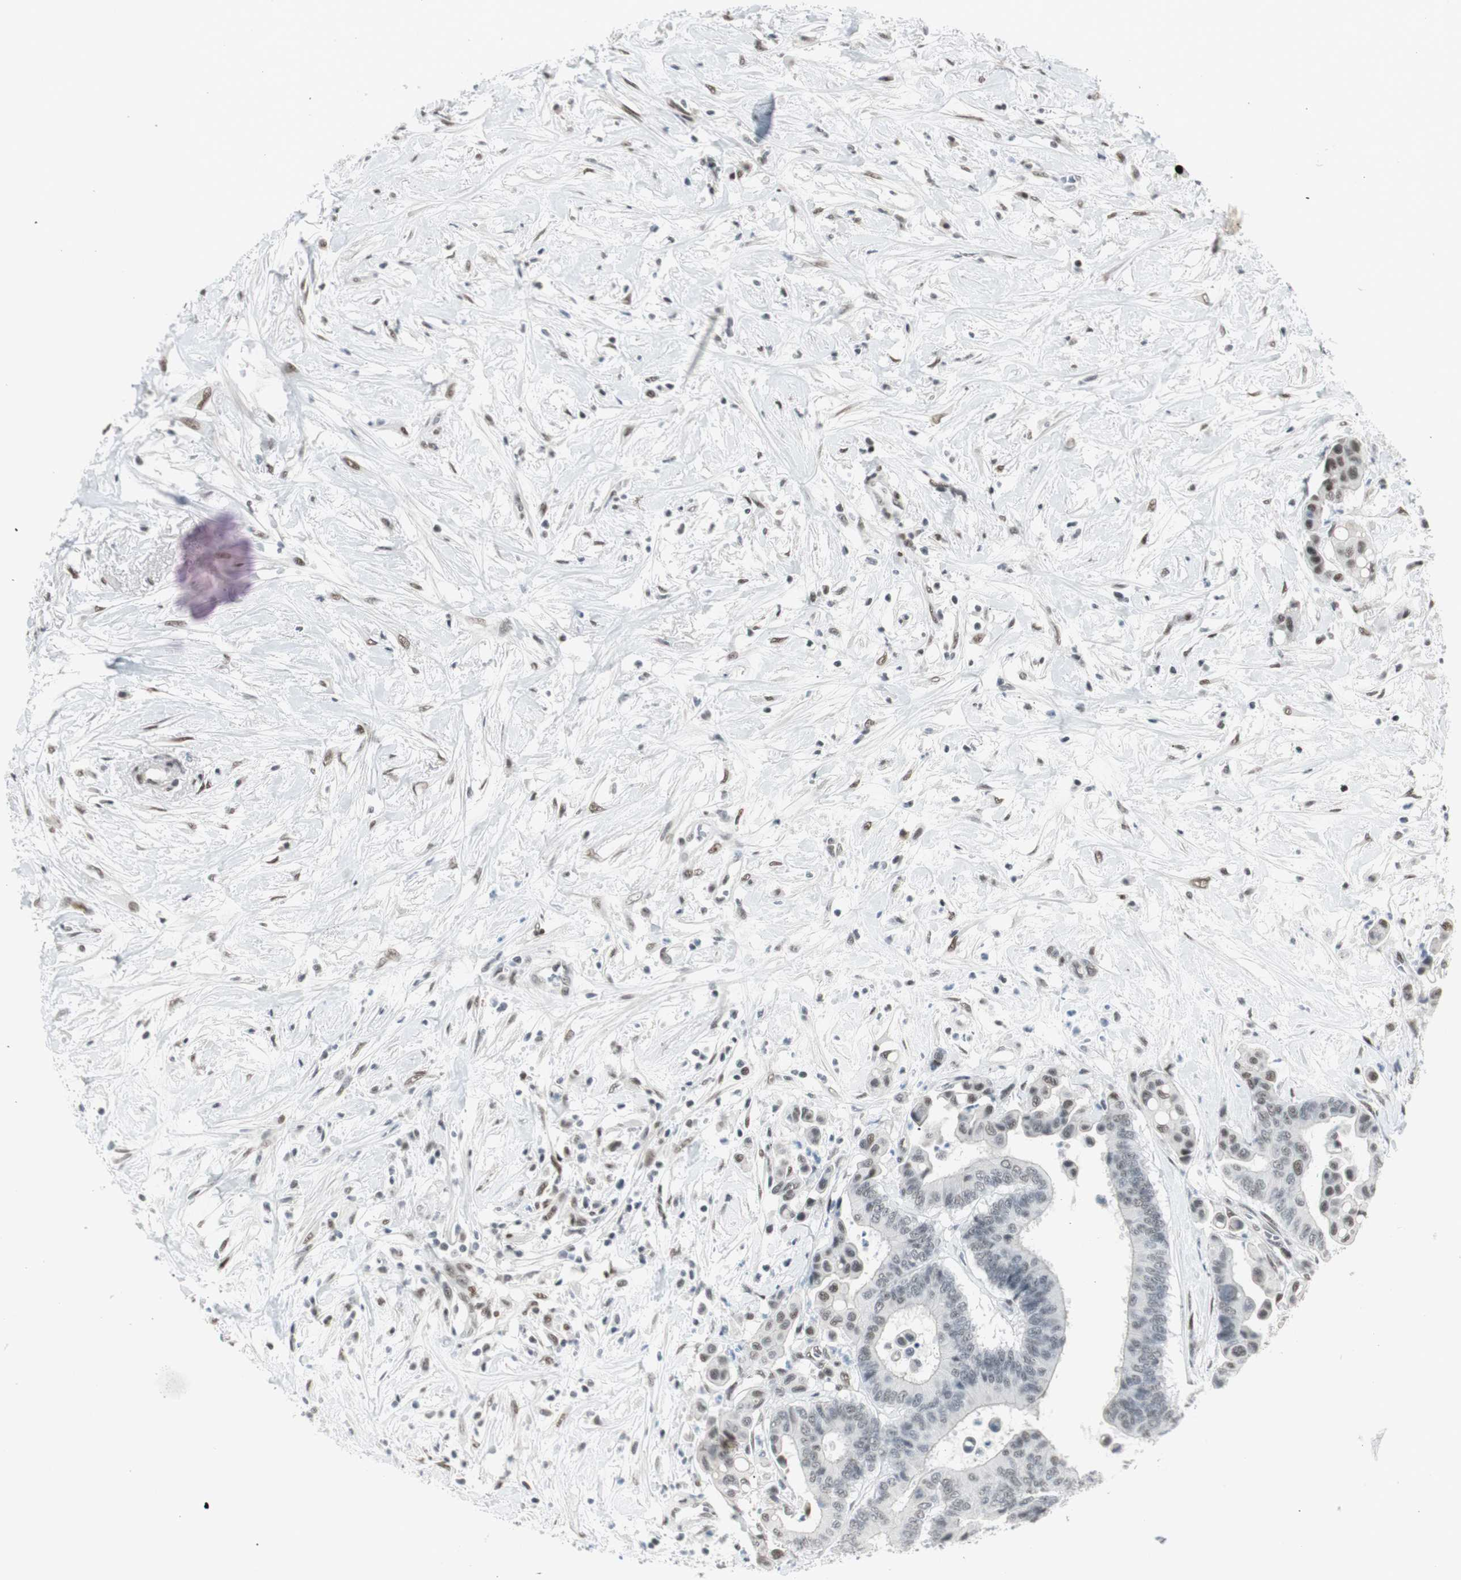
{"staining": {"intensity": "moderate", "quantity": "25%-75%", "location": "nuclear"}, "tissue": "colorectal cancer", "cell_type": "Tumor cells", "image_type": "cancer", "snomed": [{"axis": "morphology", "description": "Normal tissue, NOS"}, {"axis": "morphology", "description": "Adenocarcinoma, NOS"}, {"axis": "topography", "description": "Colon"}], "caption": "The histopathology image reveals immunohistochemical staining of colorectal cancer (adenocarcinoma). There is moderate nuclear positivity is present in approximately 25%-75% of tumor cells.", "gene": "HEXIM1", "patient": {"sex": "male", "age": 82}}